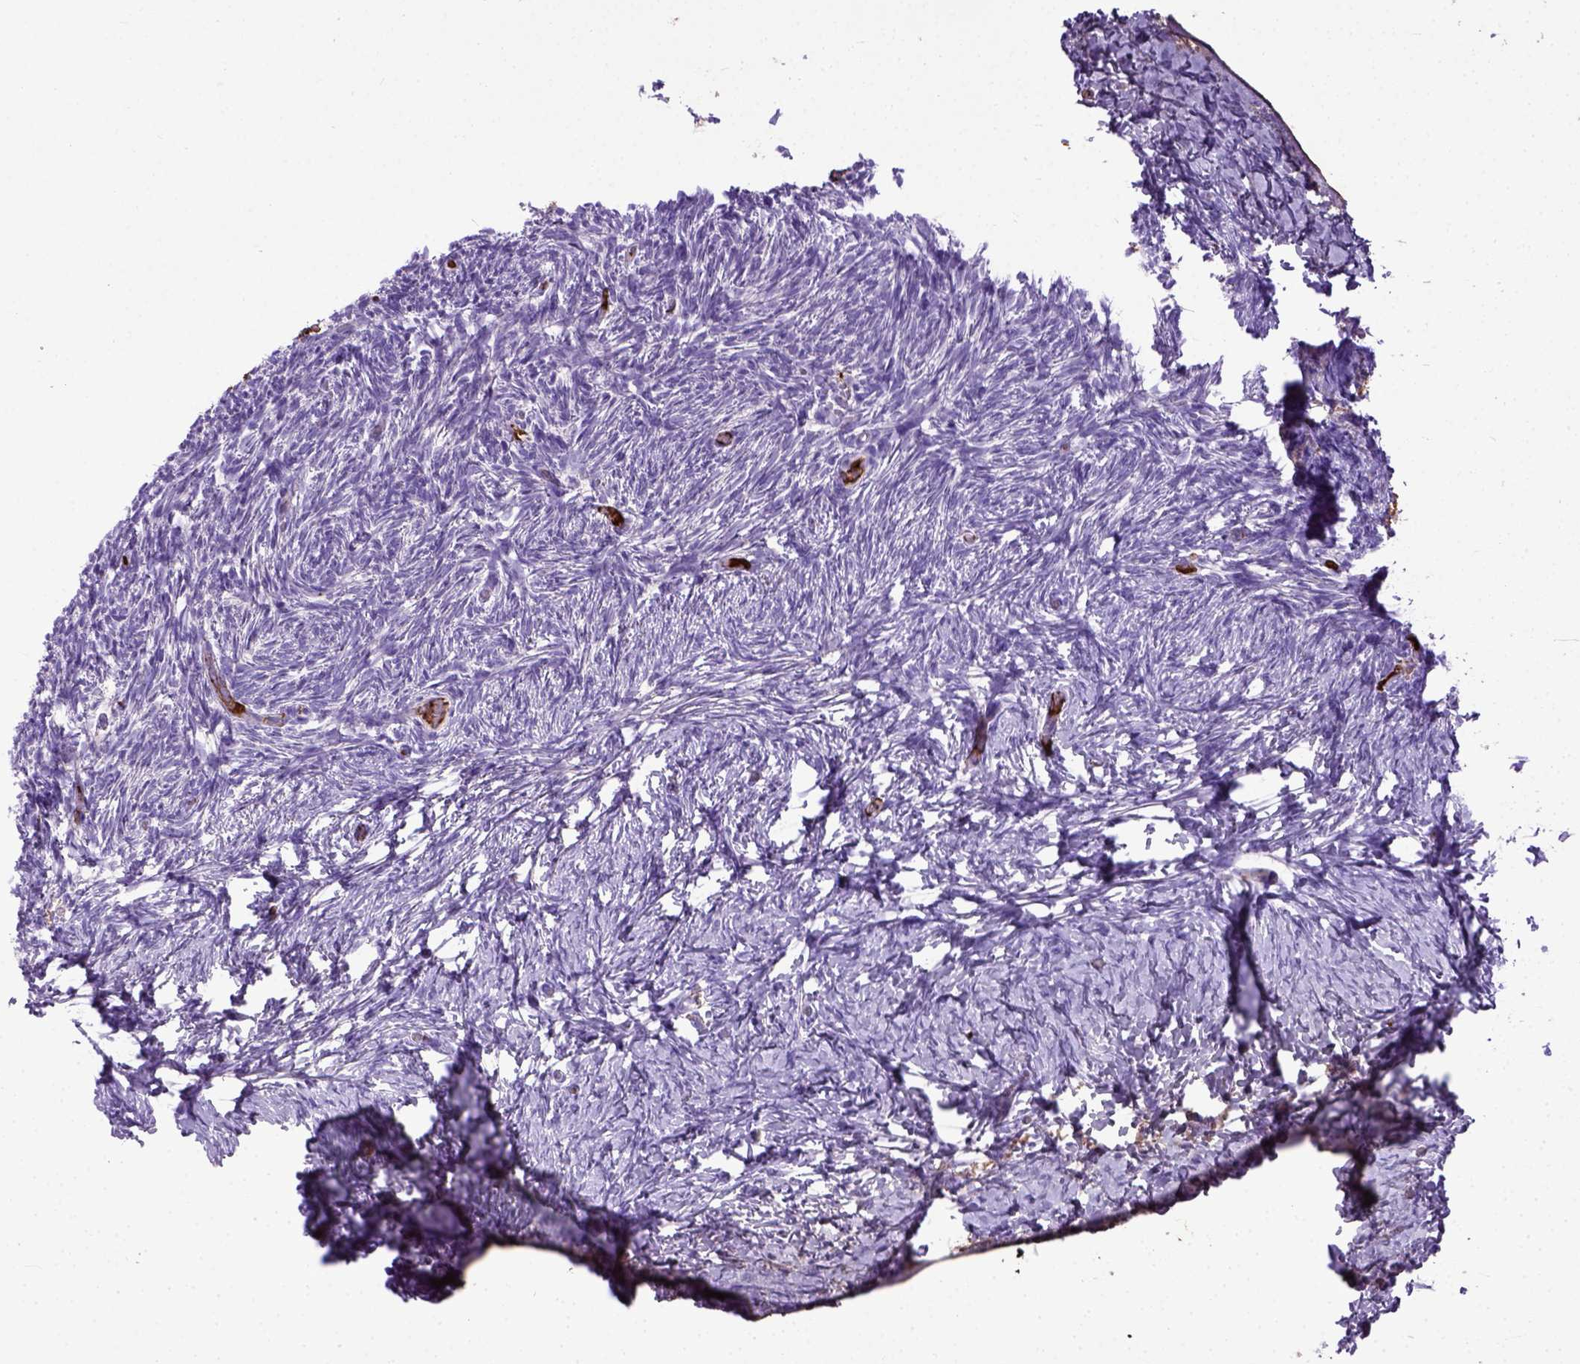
{"staining": {"intensity": "negative", "quantity": "none", "location": "none"}, "tissue": "ovary", "cell_type": "Ovarian stroma cells", "image_type": "normal", "snomed": [{"axis": "morphology", "description": "Normal tissue, NOS"}, {"axis": "topography", "description": "Ovary"}], "caption": "Immunohistochemical staining of normal ovary displays no significant staining in ovarian stroma cells. The staining is performed using DAB (3,3'-diaminobenzidine) brown chromogen with nuclei counter-stained in using hematoxylin.", "gene": "ADAMTS8", "patient": {"sex": "female", "age": 39}}